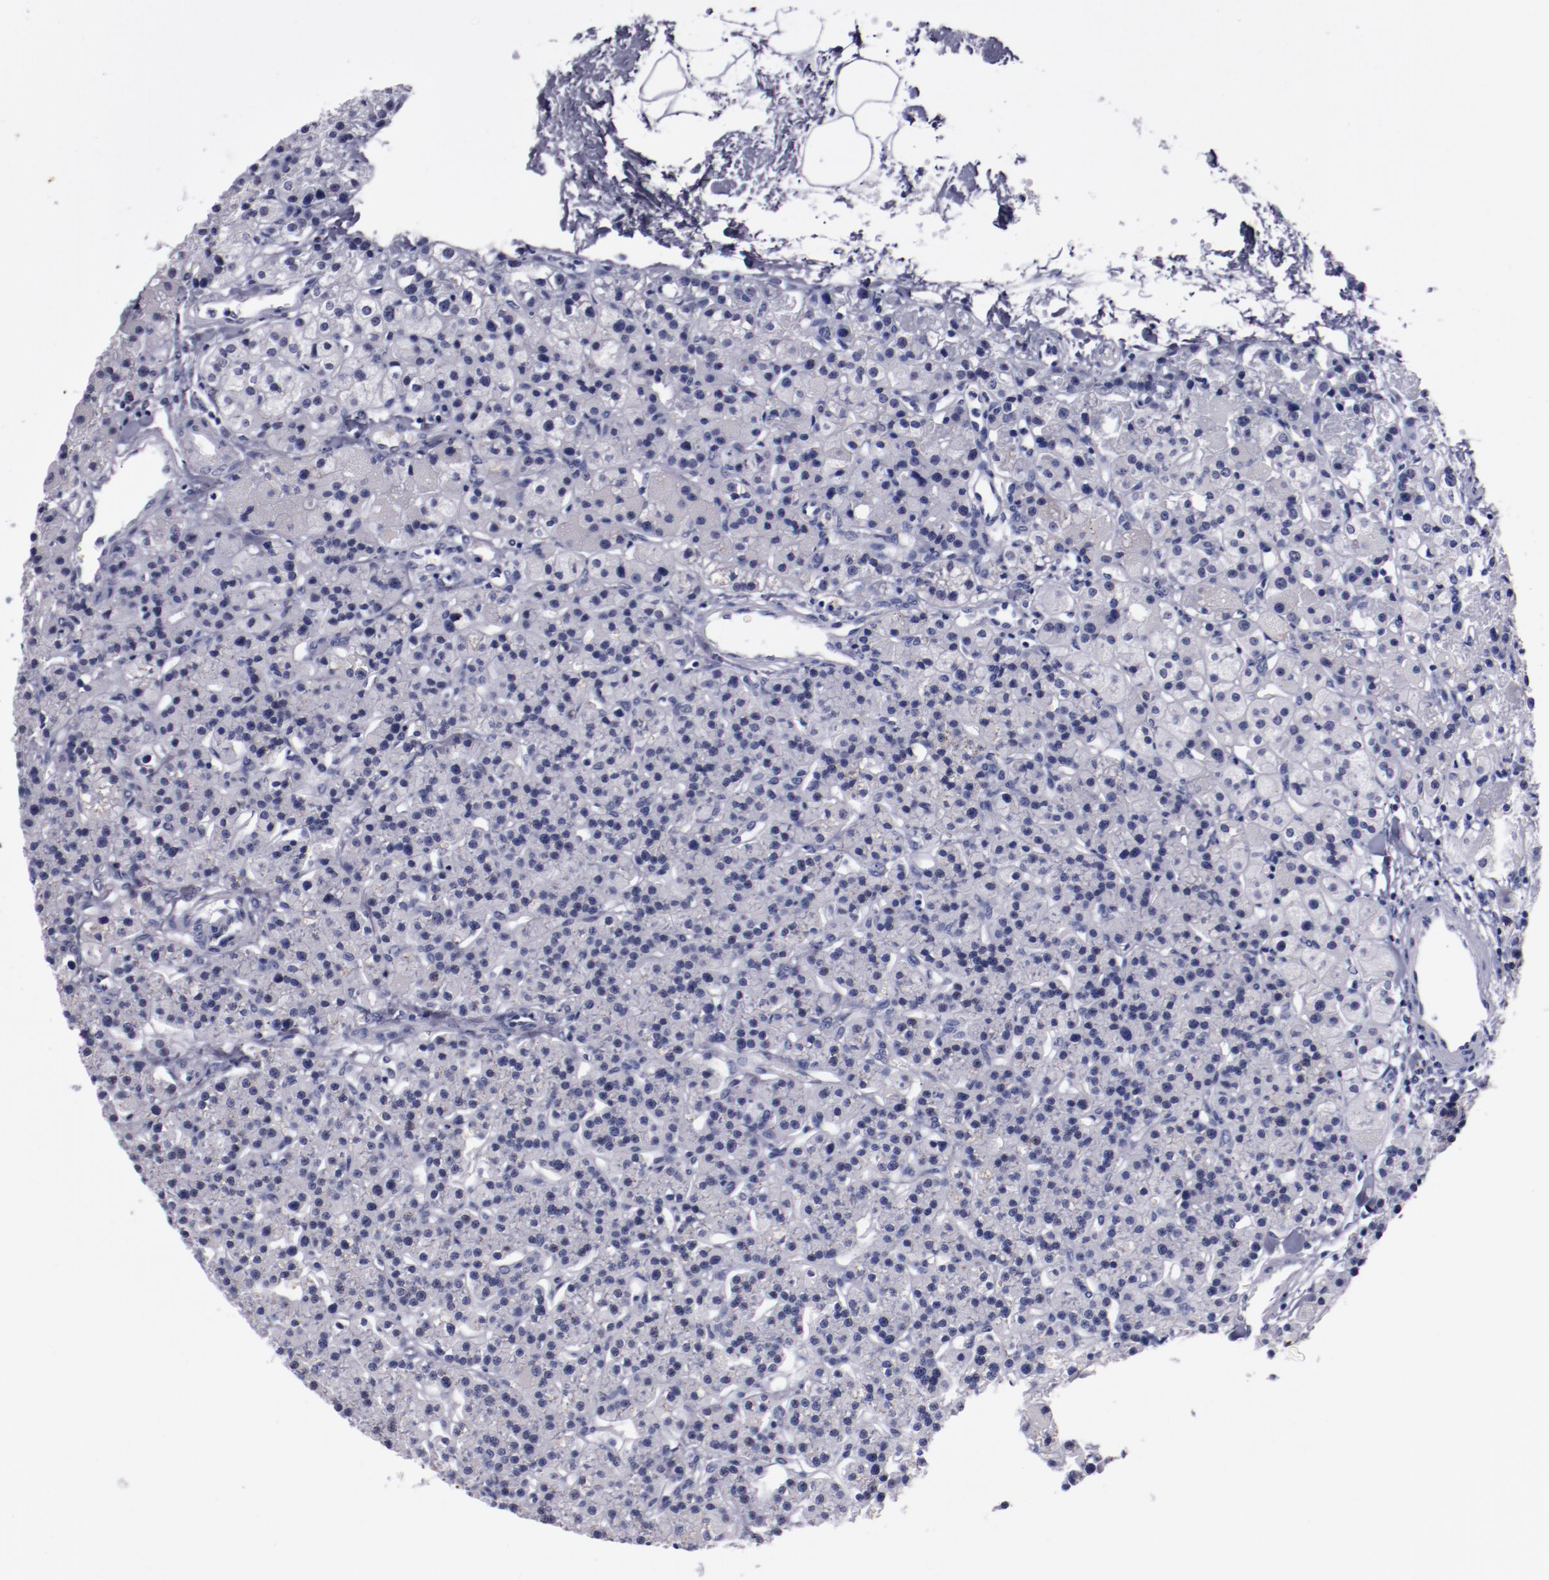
{"staining": {"intensity": "negative", "quantity": "none", "location": "none"}, "tissue": "parathyroid gland", "cell_type": "Glandular cells", "image_type": "normal", "snomed": [{"axis": "morphology", "description": "Normal tissue, NOS"}, {"axis": "topography", "description": "Parathyroid gland"}], "caption": "This histopathology image is of benign parathyroid gland stained with immunohistochemistry (IHC) to label a protein in brown with the nuclei are counter-stained blue. There is no expression in glandular cells. (Immunohistochemistry (ihc), brightfield microscopy, high magnification).", "gene": "HNF1B", "patient": {"sex": "female", "age": 58}}